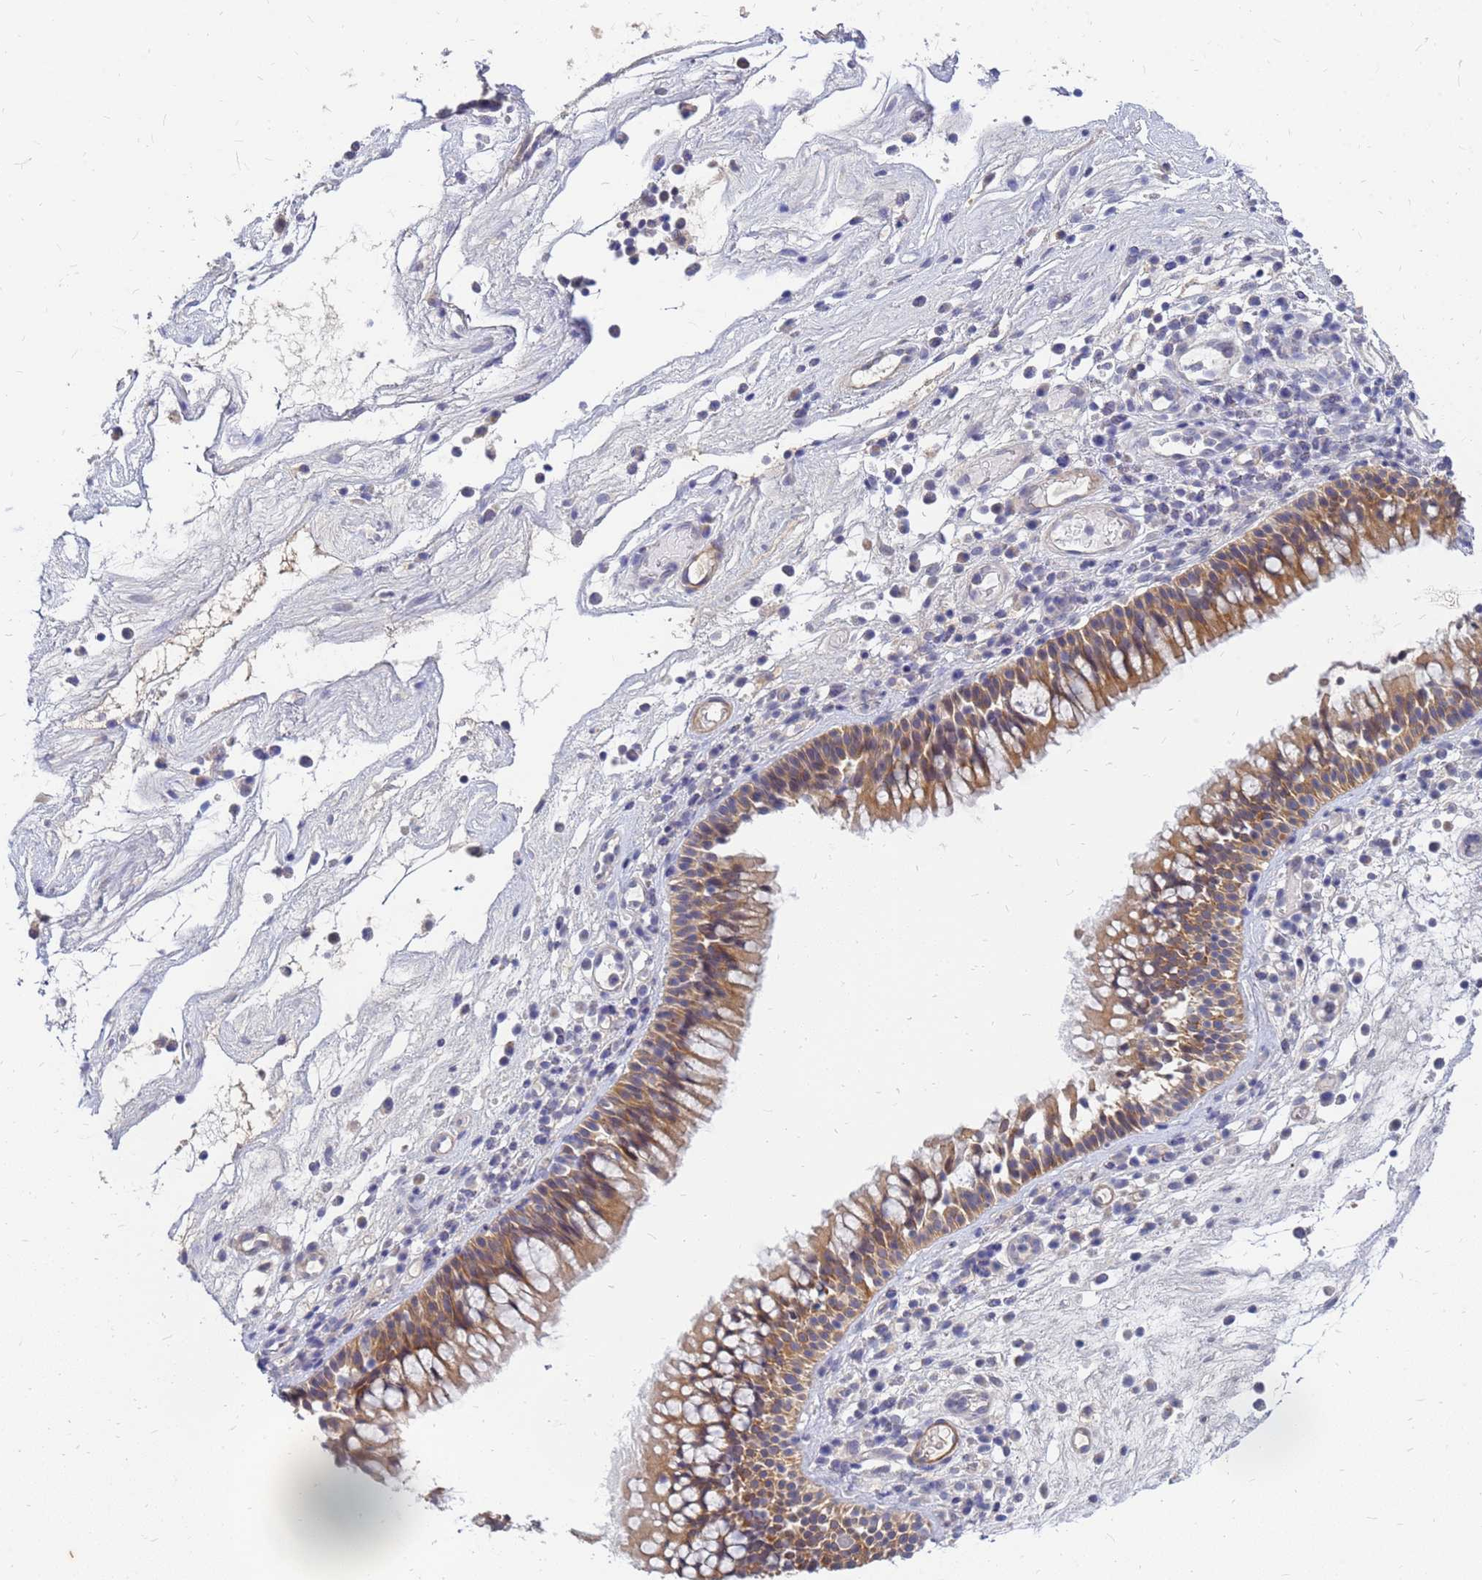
{"staining": {"intensity": "moderate", "quantity": ">75%", "location": "cytoplasmic/membranous"}, "tissue": "nasopharynx", "cell_type": "Respiratory epithelial cells", "image_type": "normal", "snomed": [{"axis": "morphology", "description": "Normal tissue, NOS"}, {"axis": "morphology", "description": "Inflammation, NOS"}, {"axis": "morphology", "description": "Malignant melanoma, Metastatic site"}, {"axis": "topography", "description": "Nasopharynx"}], "caption": "Immunohistochemistry (IHC) micrograph of unremarkable nasopharynx: nasopharynx stained using immunohistochemistry shows medium levels of moderate protein expression localized specifically in the cytoplasmic/membranous of respiratory epithelial cells, appearing as a cytoplasmic/membranous brown color.", "gene": "SRGAP3", "patient": {"sex": "male", "age": 70}}